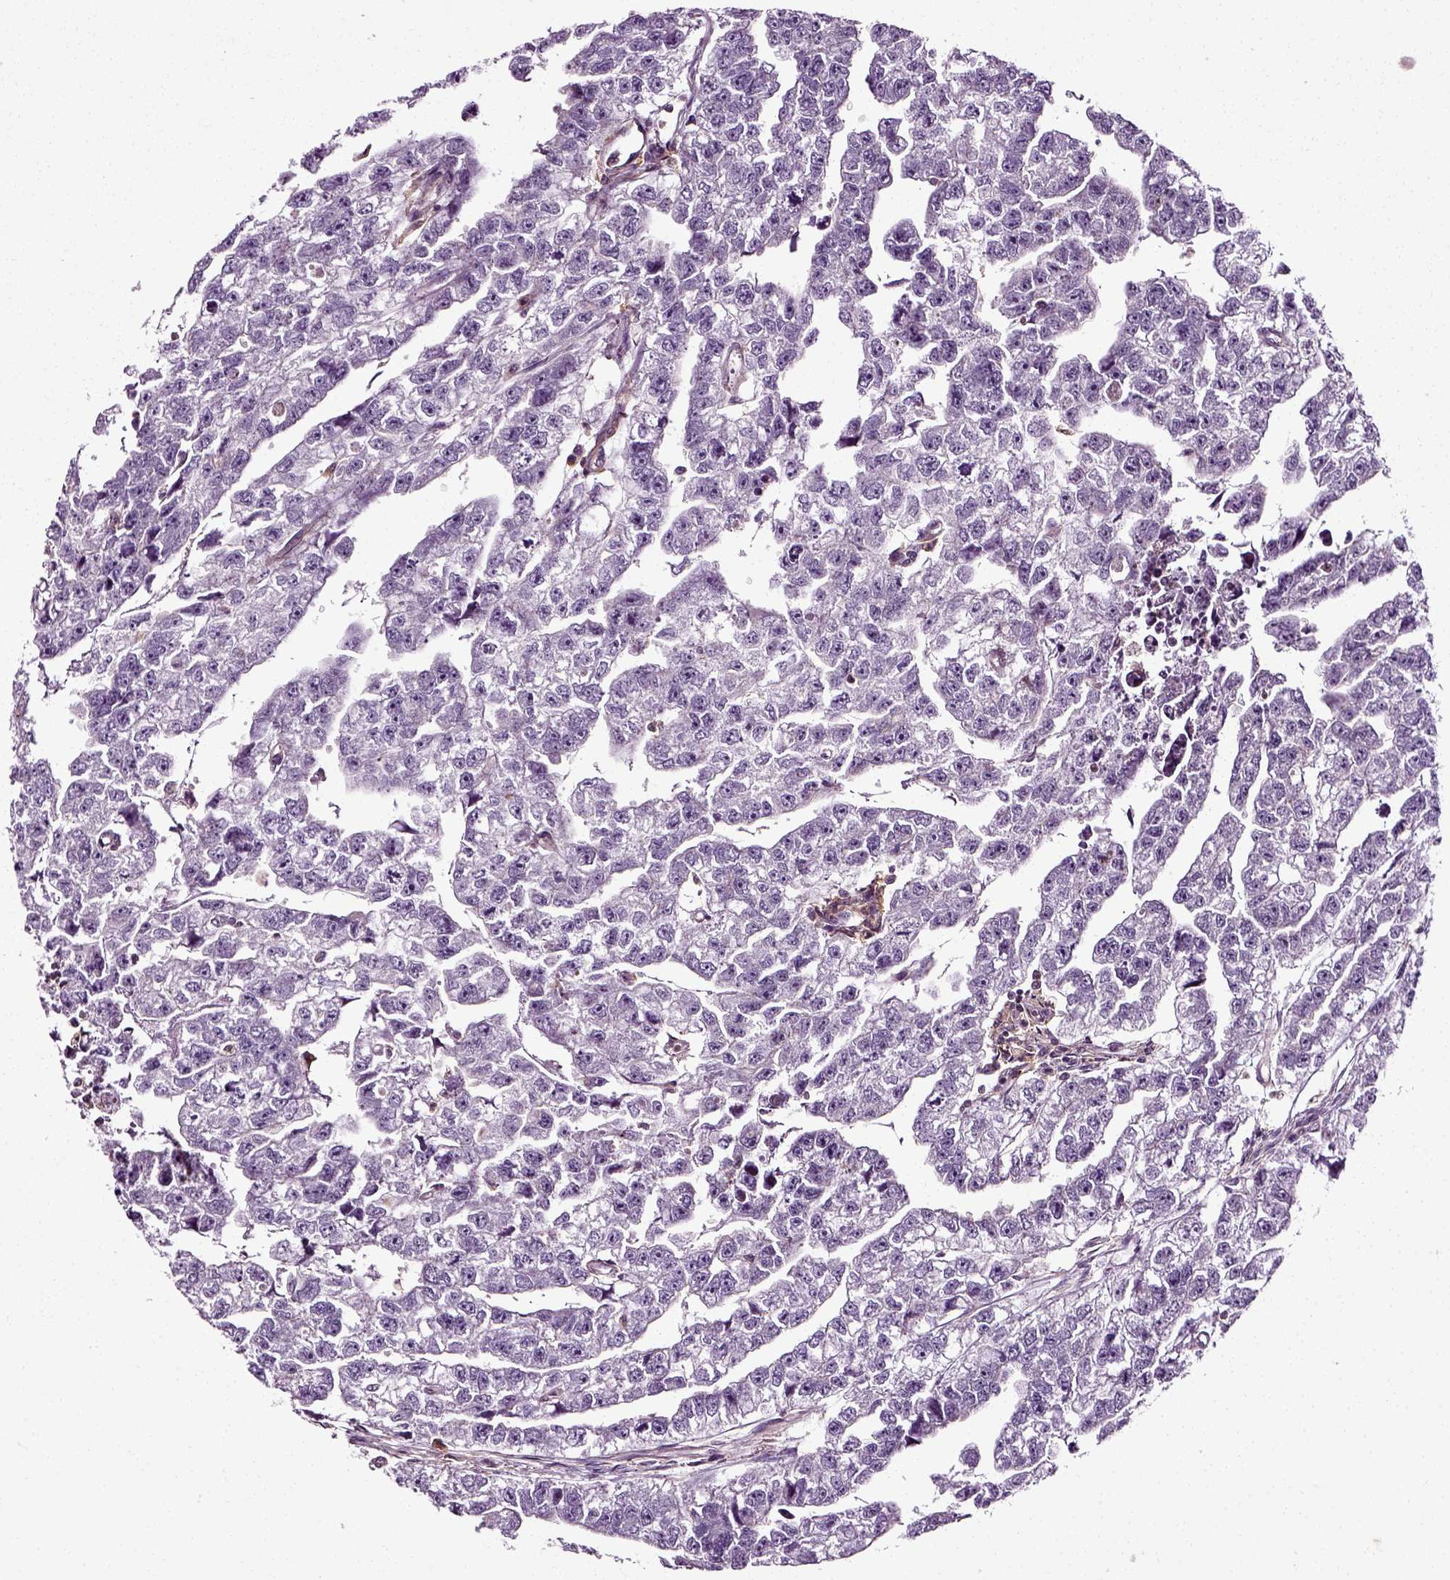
{"staining": {"intensity": "negative", "quantity": "none", "location": "none"}, "tissue": "testis cancer", "cell_type": "Tumor cells", "image_type": "cancer", "snomed": [{"axis": "morphology", "description": "Carcinoma, Embryonal, NOS"}, {"axis": "morphology", "description": "Teratoma, malignant, NOS"}, {"axis": "topography", "description": "Testis"}], "caption": "Immunohistochemistry (IHC) image of neoplastic tissue: testis cancer stained with DAB (3,3'-diaminobenzidine) exhibits no significant protein expression in tumor cells.", "gene": "RHOF", "patient": {"sex": "male", "age": 44}}